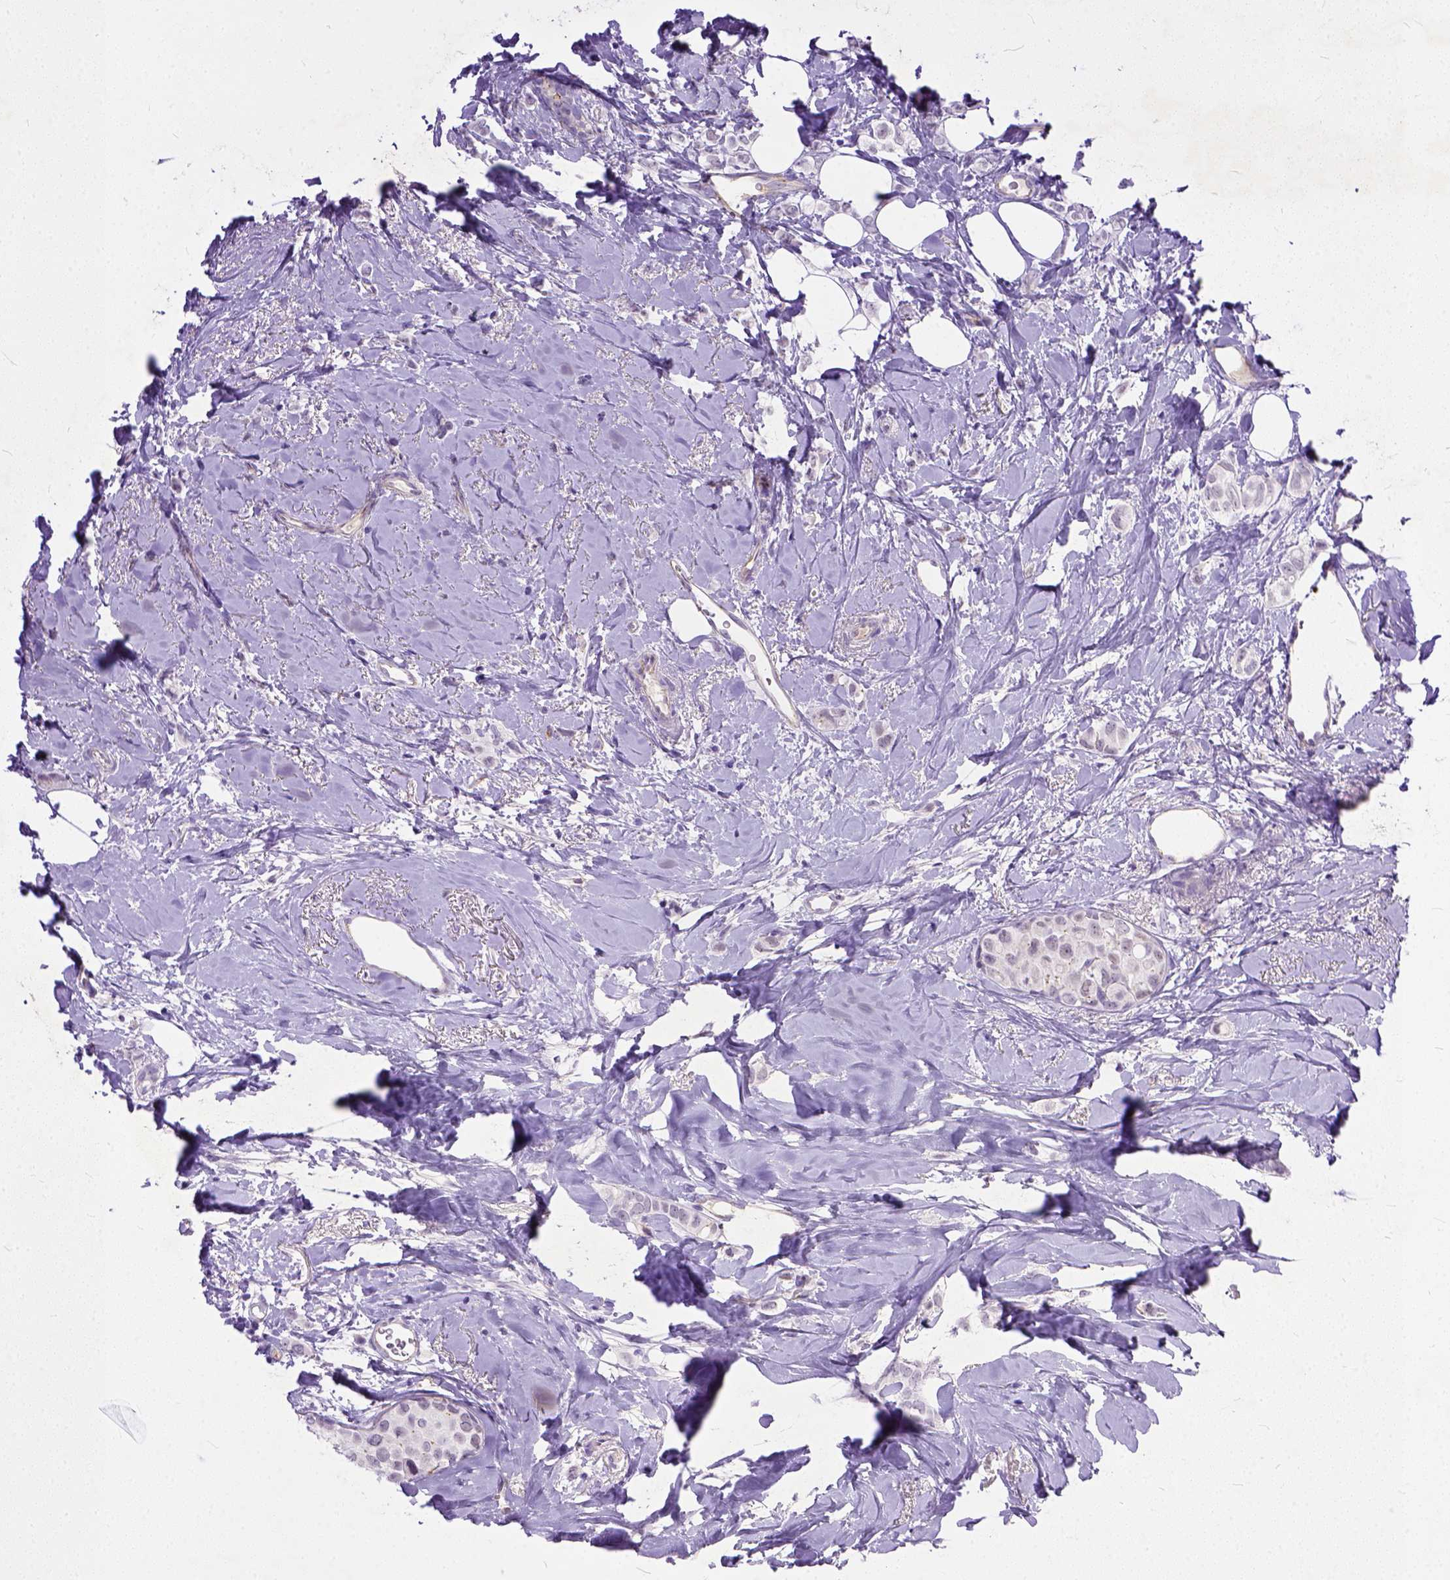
{"staining": {"intensity": "negative", "quantity": "none", "location": "none"}, "tissue": "breast cancer", "cell_type": "Tumor cells", "image_type": "cancer", "snomed": [{"axis": "morphology", "description": "Lobular carcinoma"}, {"axis": "topography", "description": "Breast"}], "caption": "Protein analysis of breast cancer (lobular carcinoma) exhibits no significant expression in tumor cells. (Stains: DAB (3,3'-diaminobenzidine) IHC with hematoxylin counter stain, Microscopy: brightfield microscopy at high magnification).", "gene": "ADGRF1", "patient": {"sex": "female", "age": 66}}